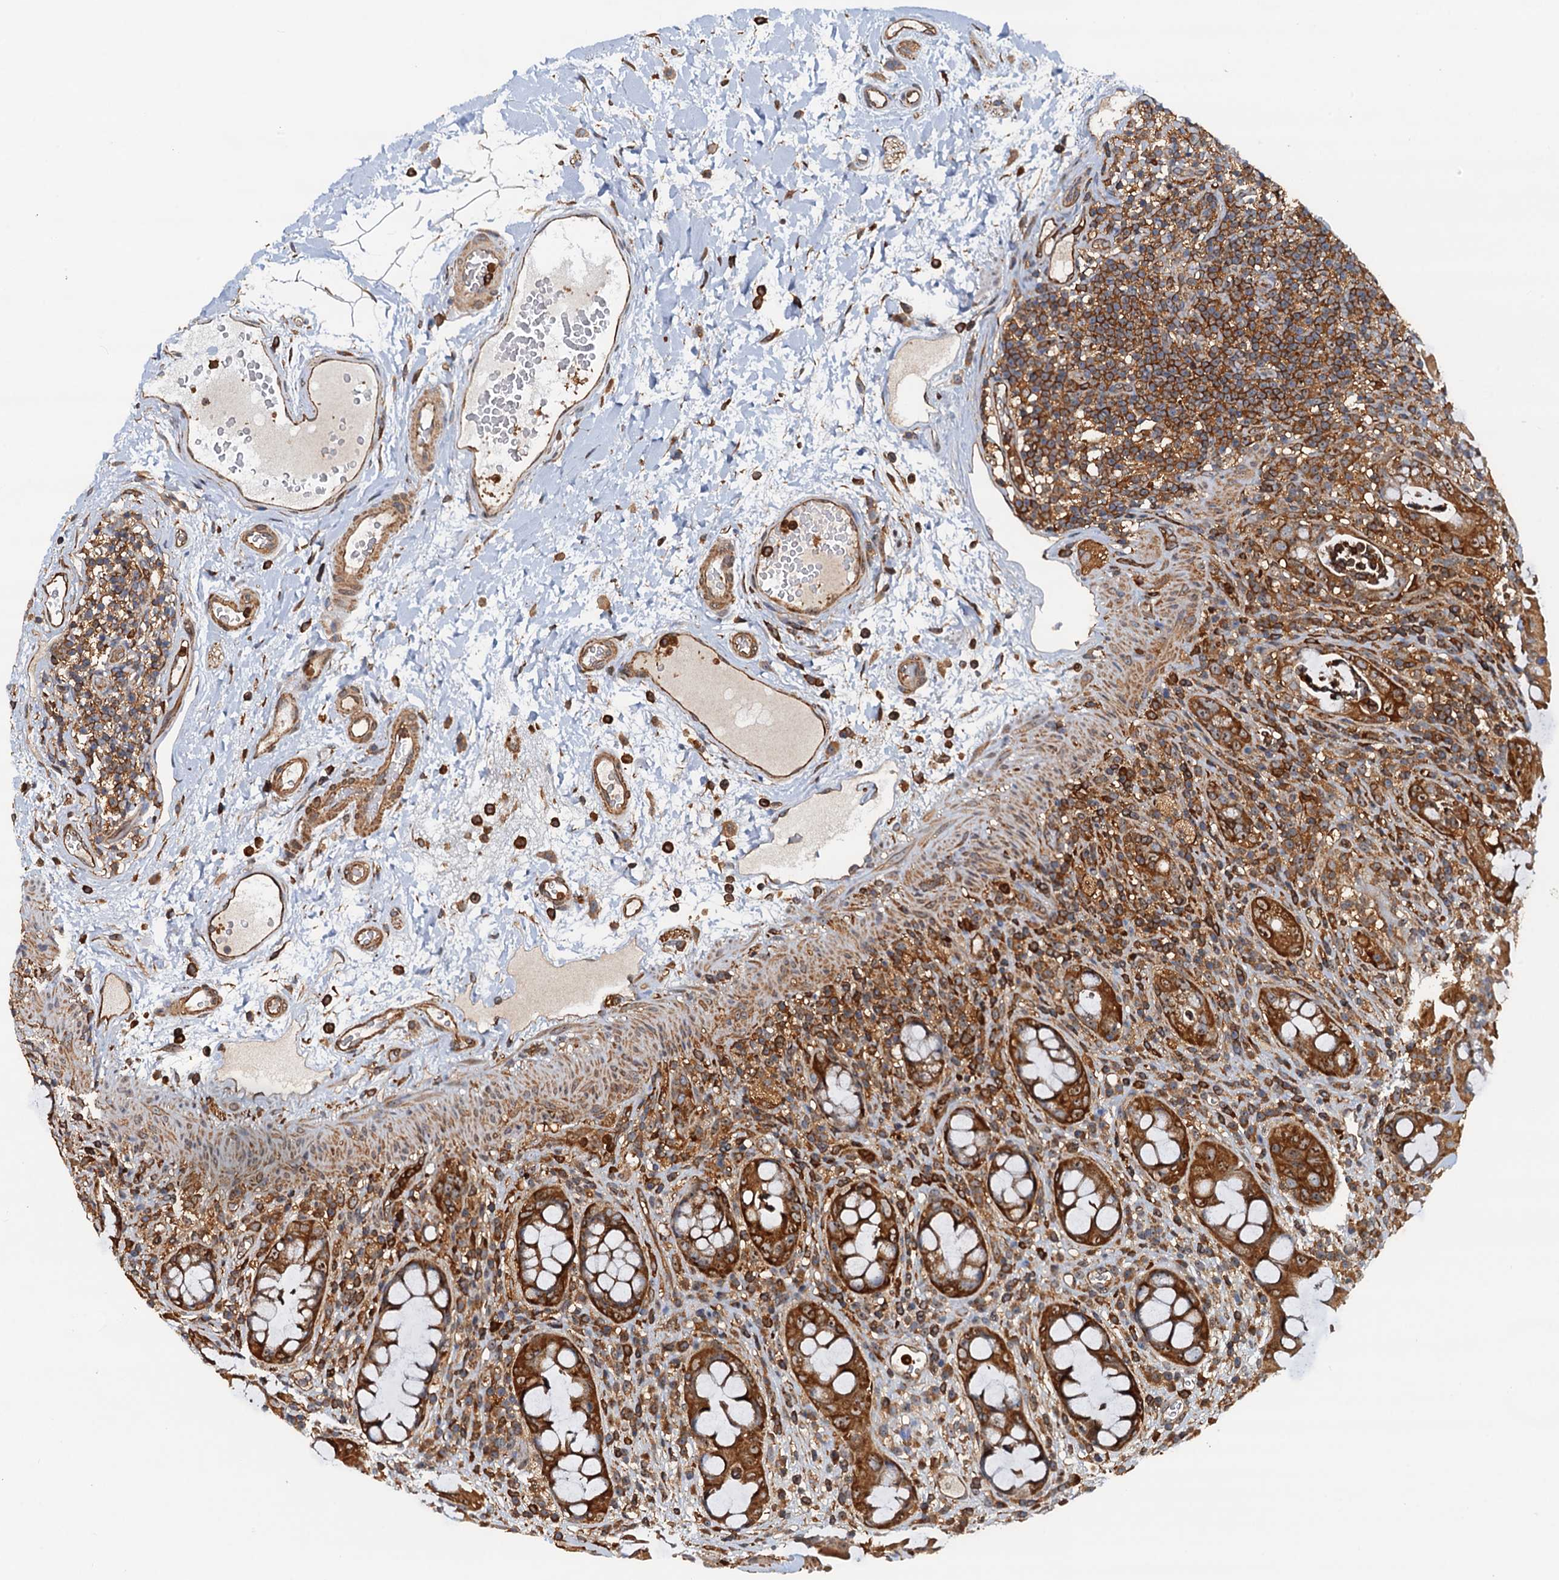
{"staining": {"intensity": "moderate", "quantity": ">75%", "location": "cytoplasmic/membranous"}, "tissue": "rectum", "cell_type": "Glandular cells", "image_type": "normal", "snomed": [{"axis": "morphology", "description": "Normal tissue, NOS"}, {"axis": "topography", "description": "Rectum"}], "caption": "Glandular cells exhibit moderate cytoplasmic/membranous staining in approximately >75% of cells in benign rectum.", "gene": "USP6NL", "patient": {"sex": "female", "age": 57}}